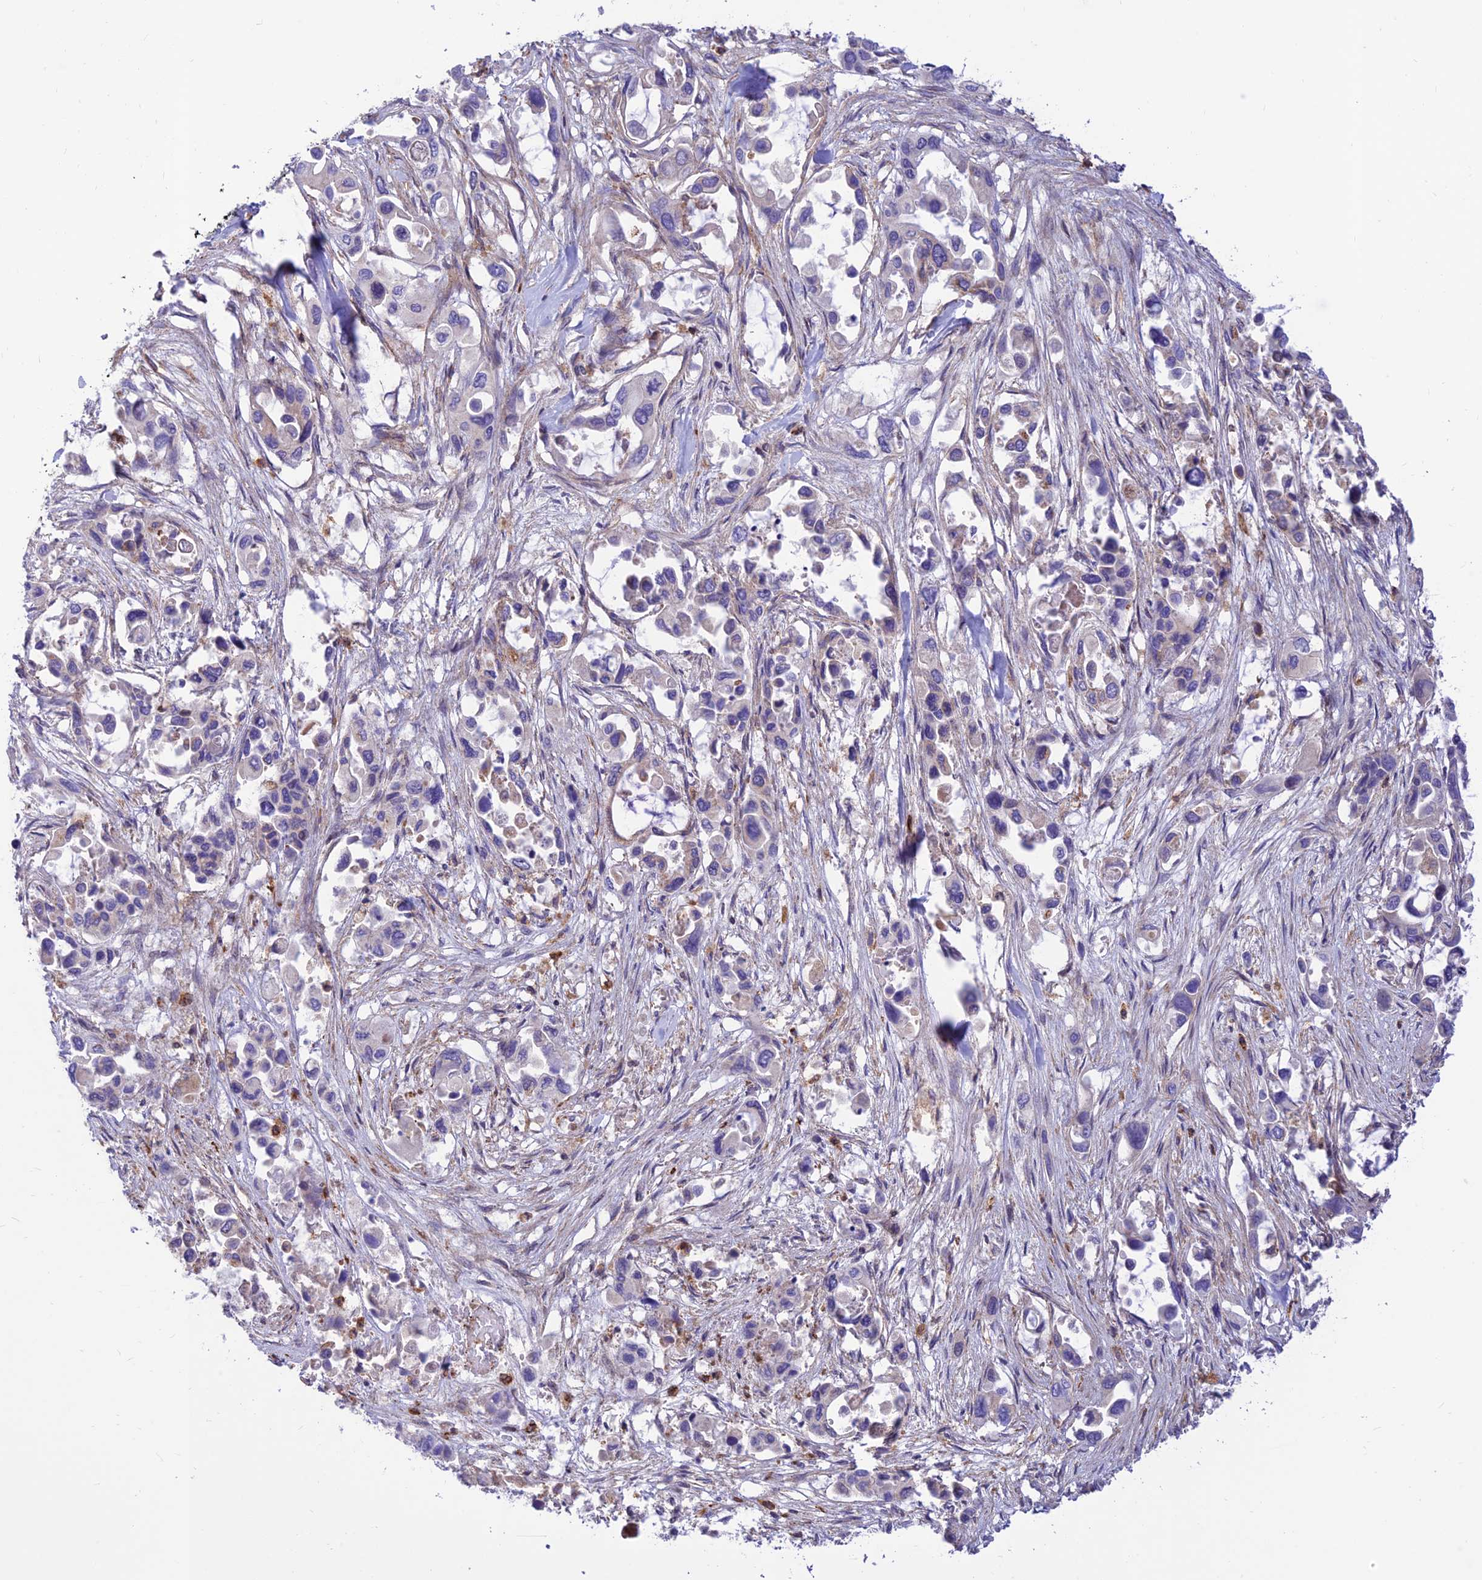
{"staining": {"intensity": "negative", "quantity": "none", "location": "none"}, "tissue": "pancreatic cancer", "cell_type": "Tumor cells", "image_type": "cancer", "snomed": [{"axis": "morphology", "description": "Adenocarcinoma, NOS"}, {"axis": "topography", "description": "Pancreas"}], "caption": "The immunohistochemistry (IHC) micrograph has no significant staining in tumor cells of pancreatic cancer (adenocarcinoma) tissue. (DAB (3,3'-diaminobenzidine) IHC with hematoxylin counter stain).", "gene": "FAM186B", "patient": {"sex": "male", "age": 92}}